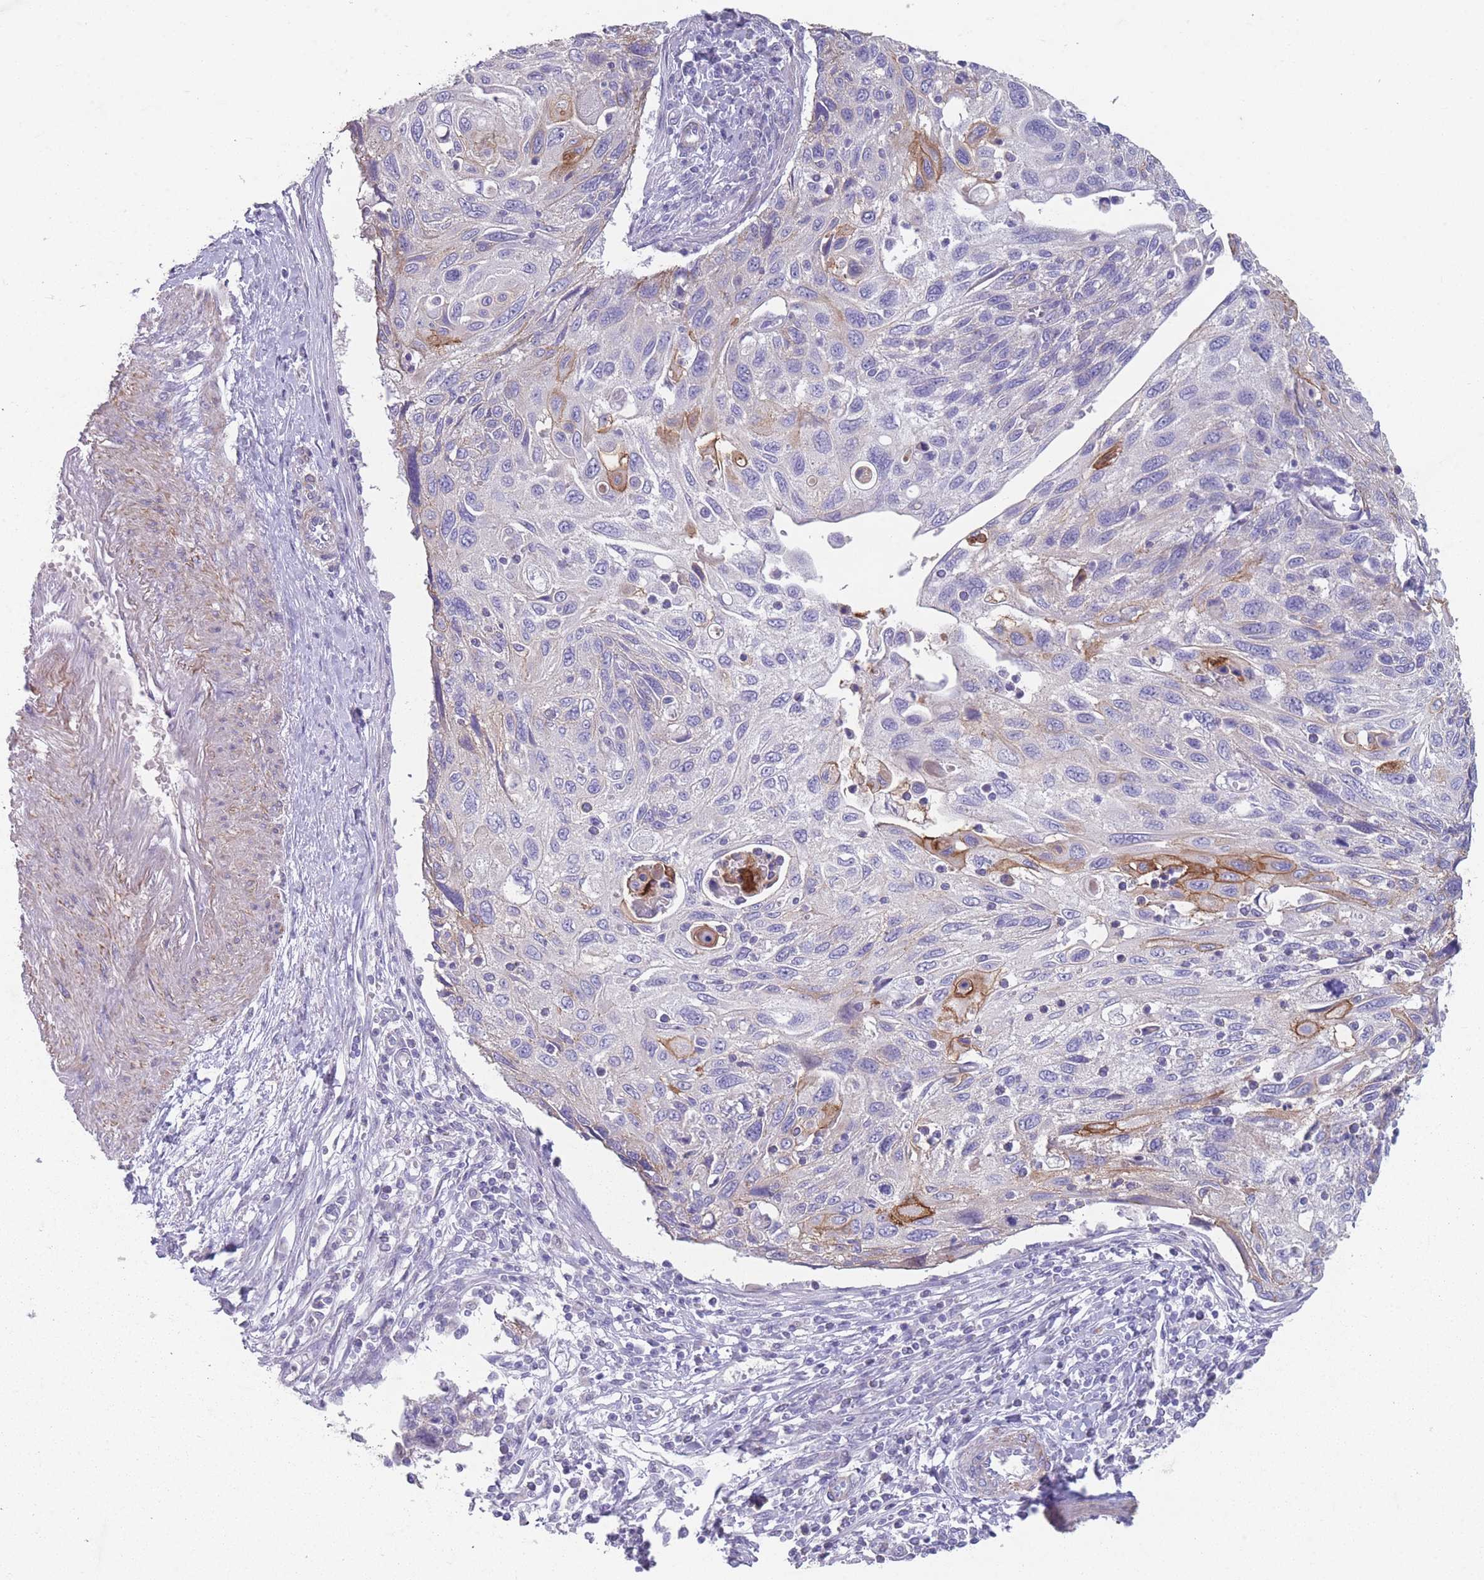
{"staining": {"intensity": "strong", "quantity": "<25%", "location": "cytoplasmic/membranous"}, "tissue": "cervical cancer", "cell_type": "Tumor cells", "image_type": "cancer", "snomed": [{"axis": "morphology", "description": "Squamous cell carcinoma, NOS"}, {"axis": "topography", "description": "Cervix"}], "caption": "A high-resolution photomicrograph shows immunohistochemistry staining of squamous cell carcinoma (cervical), which shows strong cytoplasmic/membranous staining in about <25% of tumor cells.", "gene": "RHBG", "patient": {"sex": "female", "age": 70}}